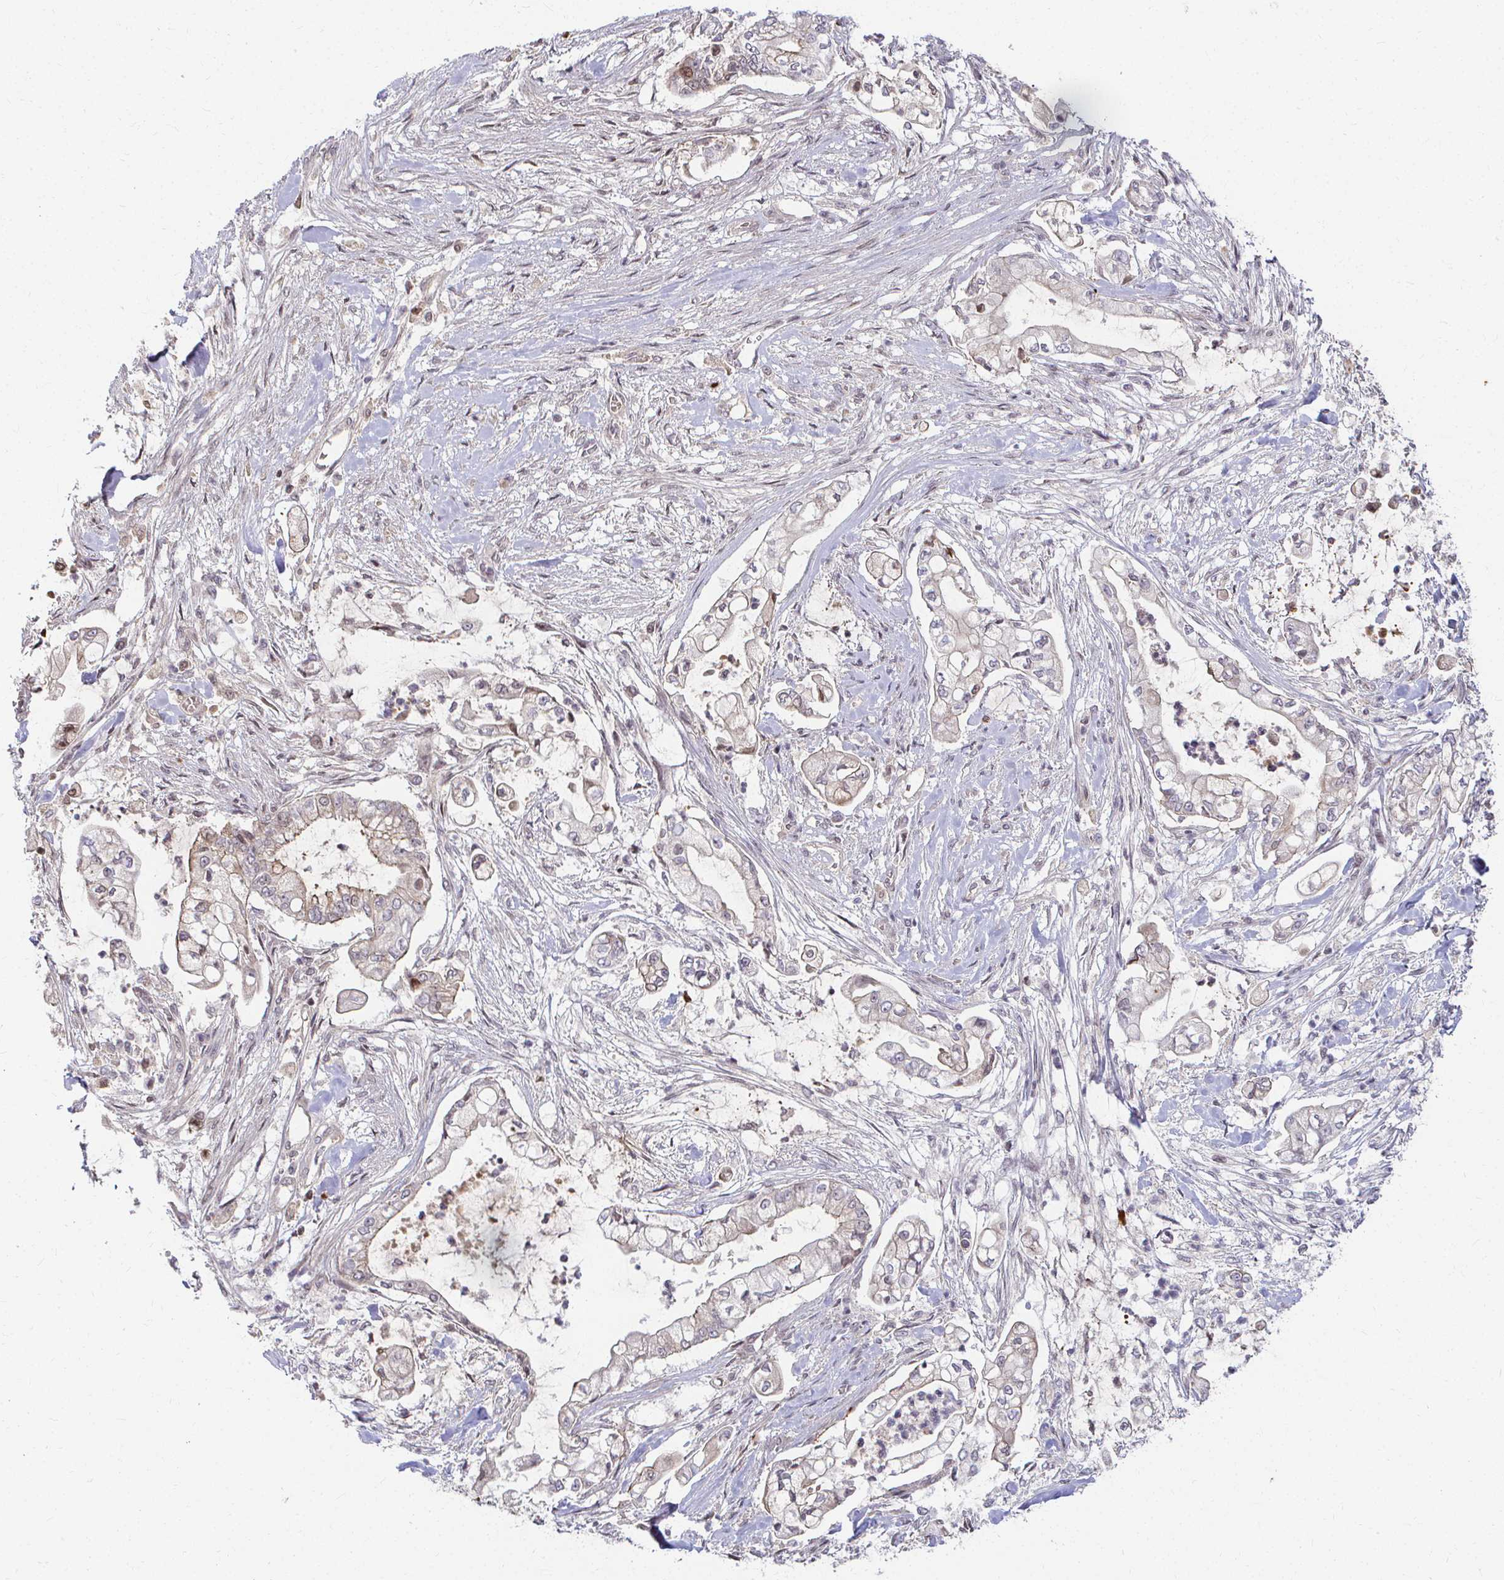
{"staining": {"intensity": "weak", "quantity": "<25%", "location": "cytoplasmic/membranous"}, "tissue": "pancreatic cancer", "cell_type": "Tumor cells", "image_type": "cancer", "snomed": [{"axis": "morphology", "description": "Adenocarcinoma, NOS"}, {"axis": "topography", "description": "Pancreas"}], "caption": "This is an immunohistochemistry (IHC) micrograph of human pancreatic cancer (adenocarcinoma). There is no expression in tumor cells.", "gene": "ANK3", "patient": {"sex": "female", "age": 69}}